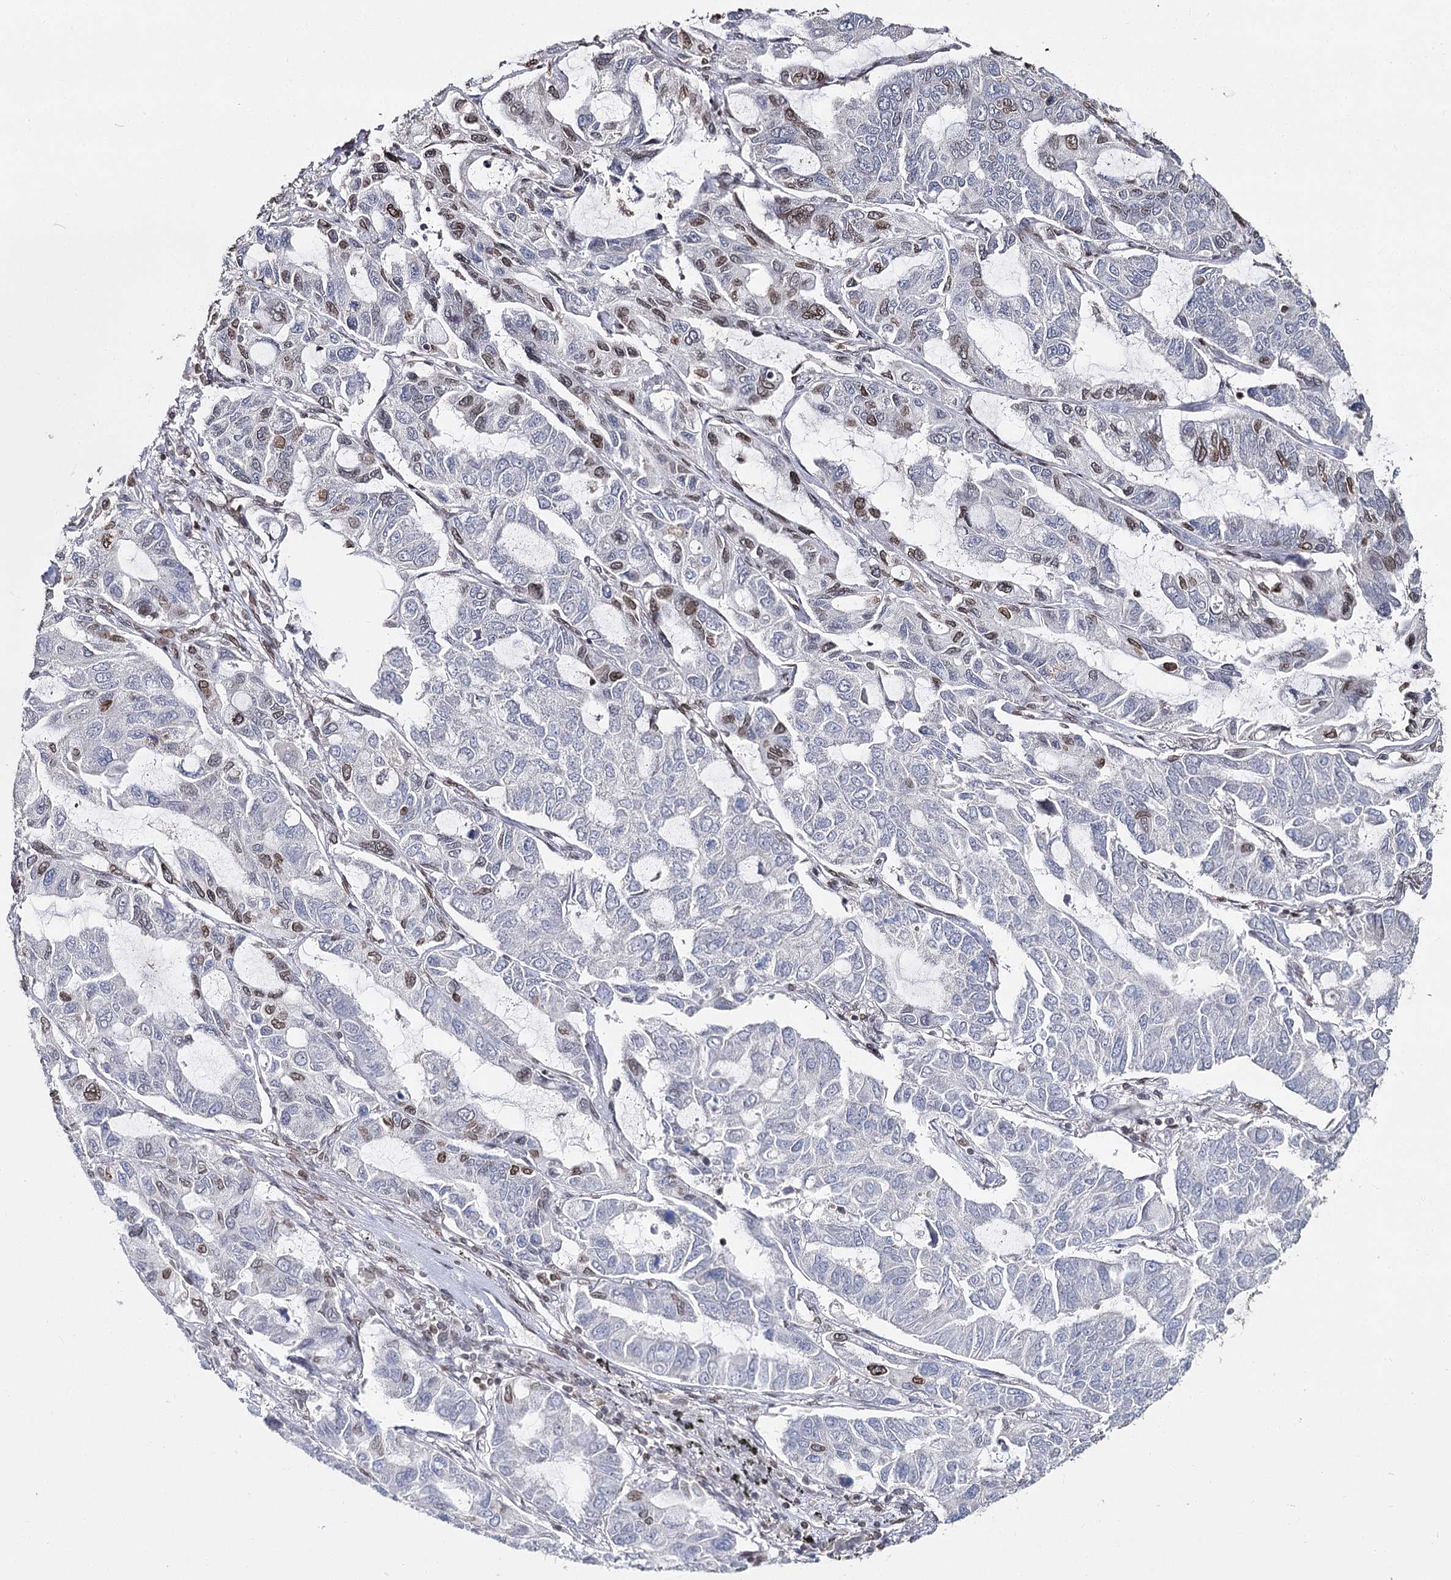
{"staining": {"intensity": "moderate", "quantity": "<25%", "location": "cytoplasmic/membranous,nuclear"}, "tissue": "lung cancer", "cell_type": "Tumor cells", "image_type": "cancer", "snomed": [{"axis": "morphology", "description": "Adenocarcinoma, NOS"}, {"axis": "topography", "description": "Lung"}], "caption": "Immunohistochemistry micrograph of neoplastic tissue: lung cancer (adenocarcinoma) stained using immunohistochemistry (IHC) reveals low levels of moderate protein expression localized specifically in the cytoplasmic/membranous and nuclear of tumor cells, appearing as a cytoplasmic/membranous and nuclear brown color.", "gene": "KIAA0930", "patient": {"sex": "male", "age": 64}}